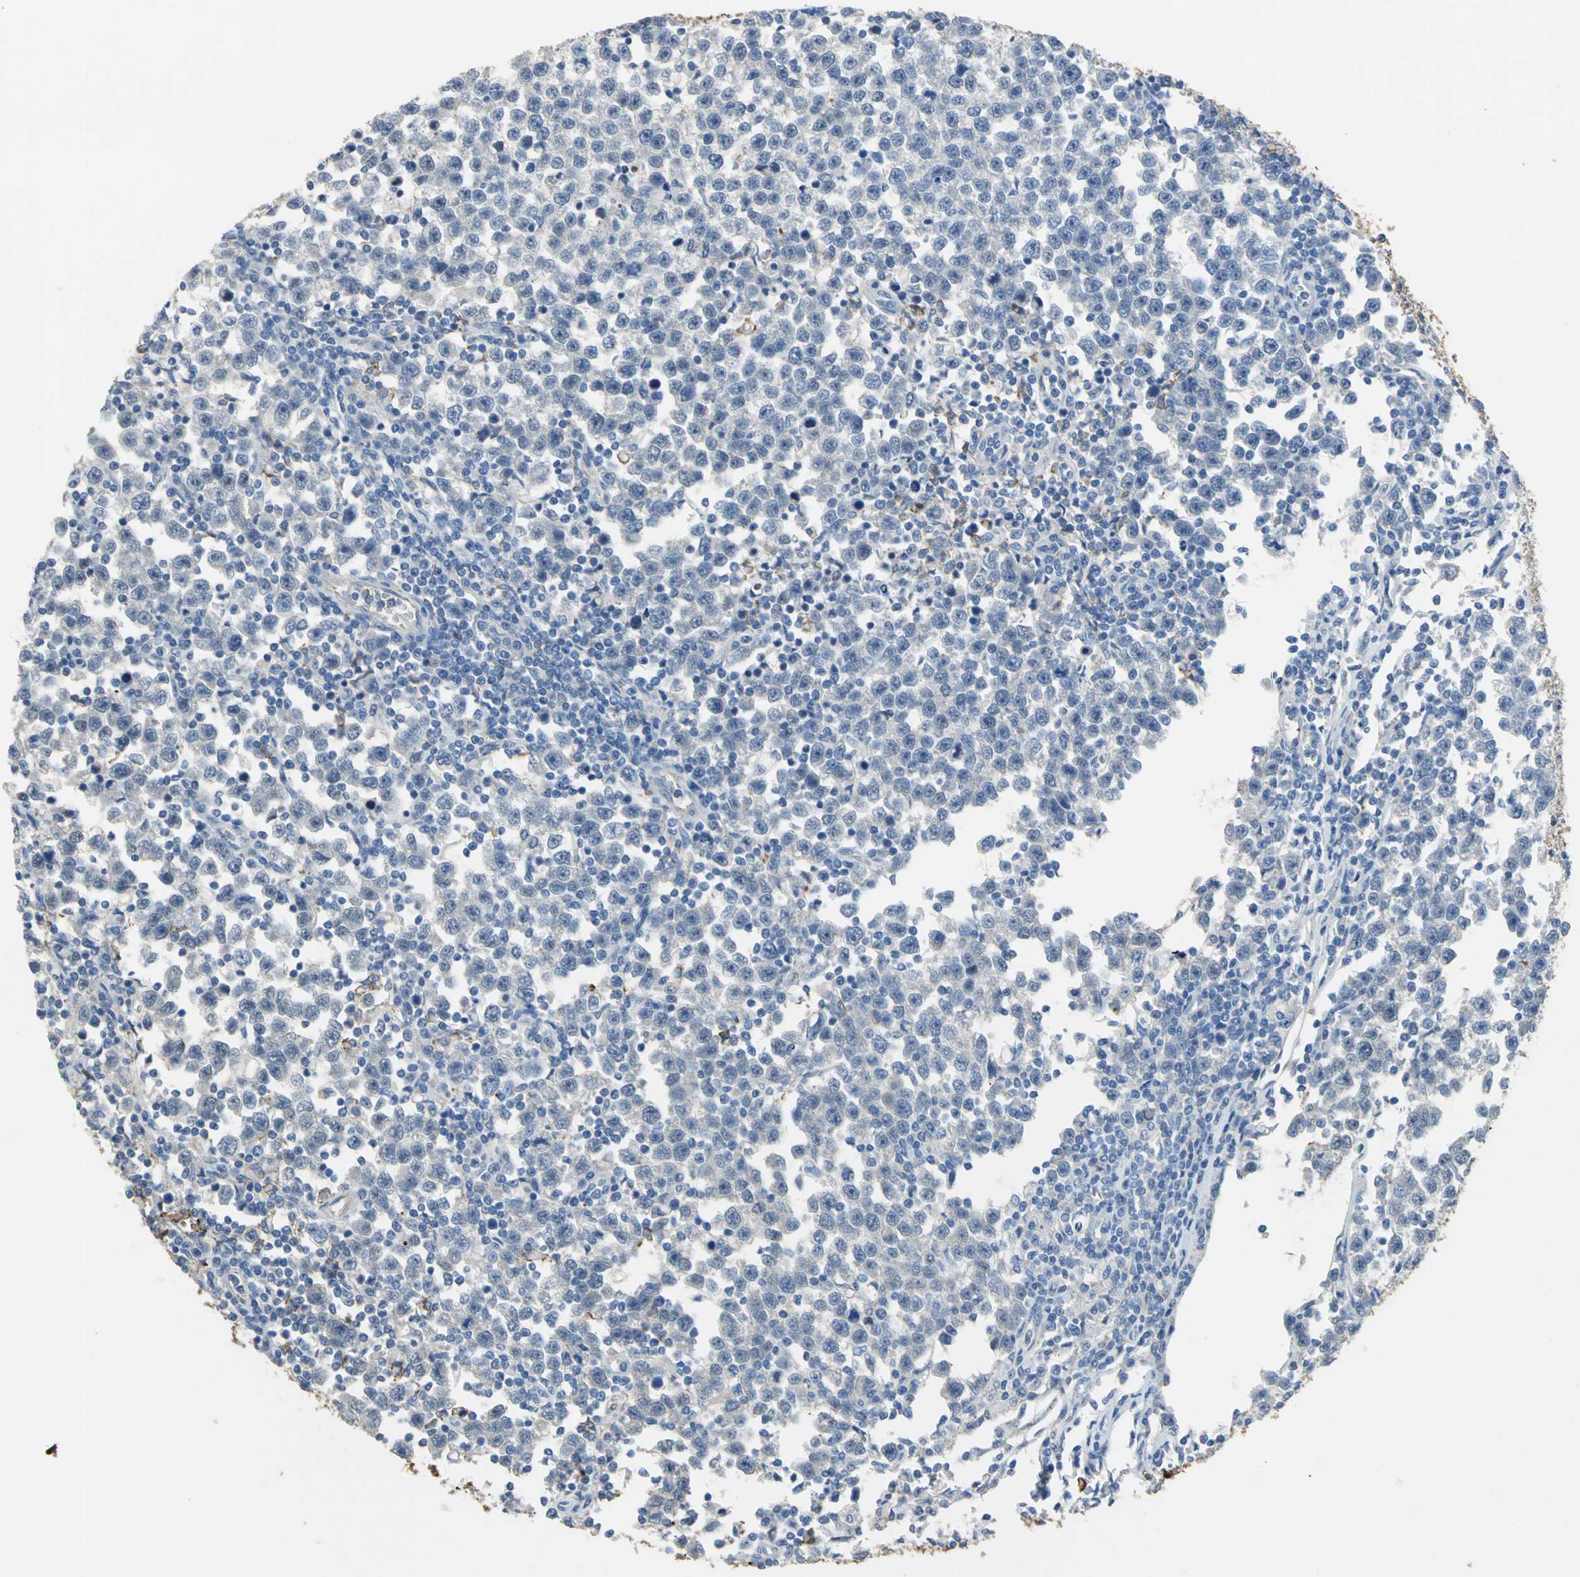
{"staining": {"intensity": "negative", "quantity": "none", "location": "none"}, "tissue": "testis cancer", "cell_type": "Tumor cells", "image_type": "cancer", "snomed": [{"axis": "morphology", "description": "Seminoma, NOS"}, {"axis": "topography", "description": "Testis"}], "caption": "The image exhibits no significant staining in tumor cells of seminoma (testis).", "gene": "GYG2", "patient": {"sex": "male", "age": 43}}